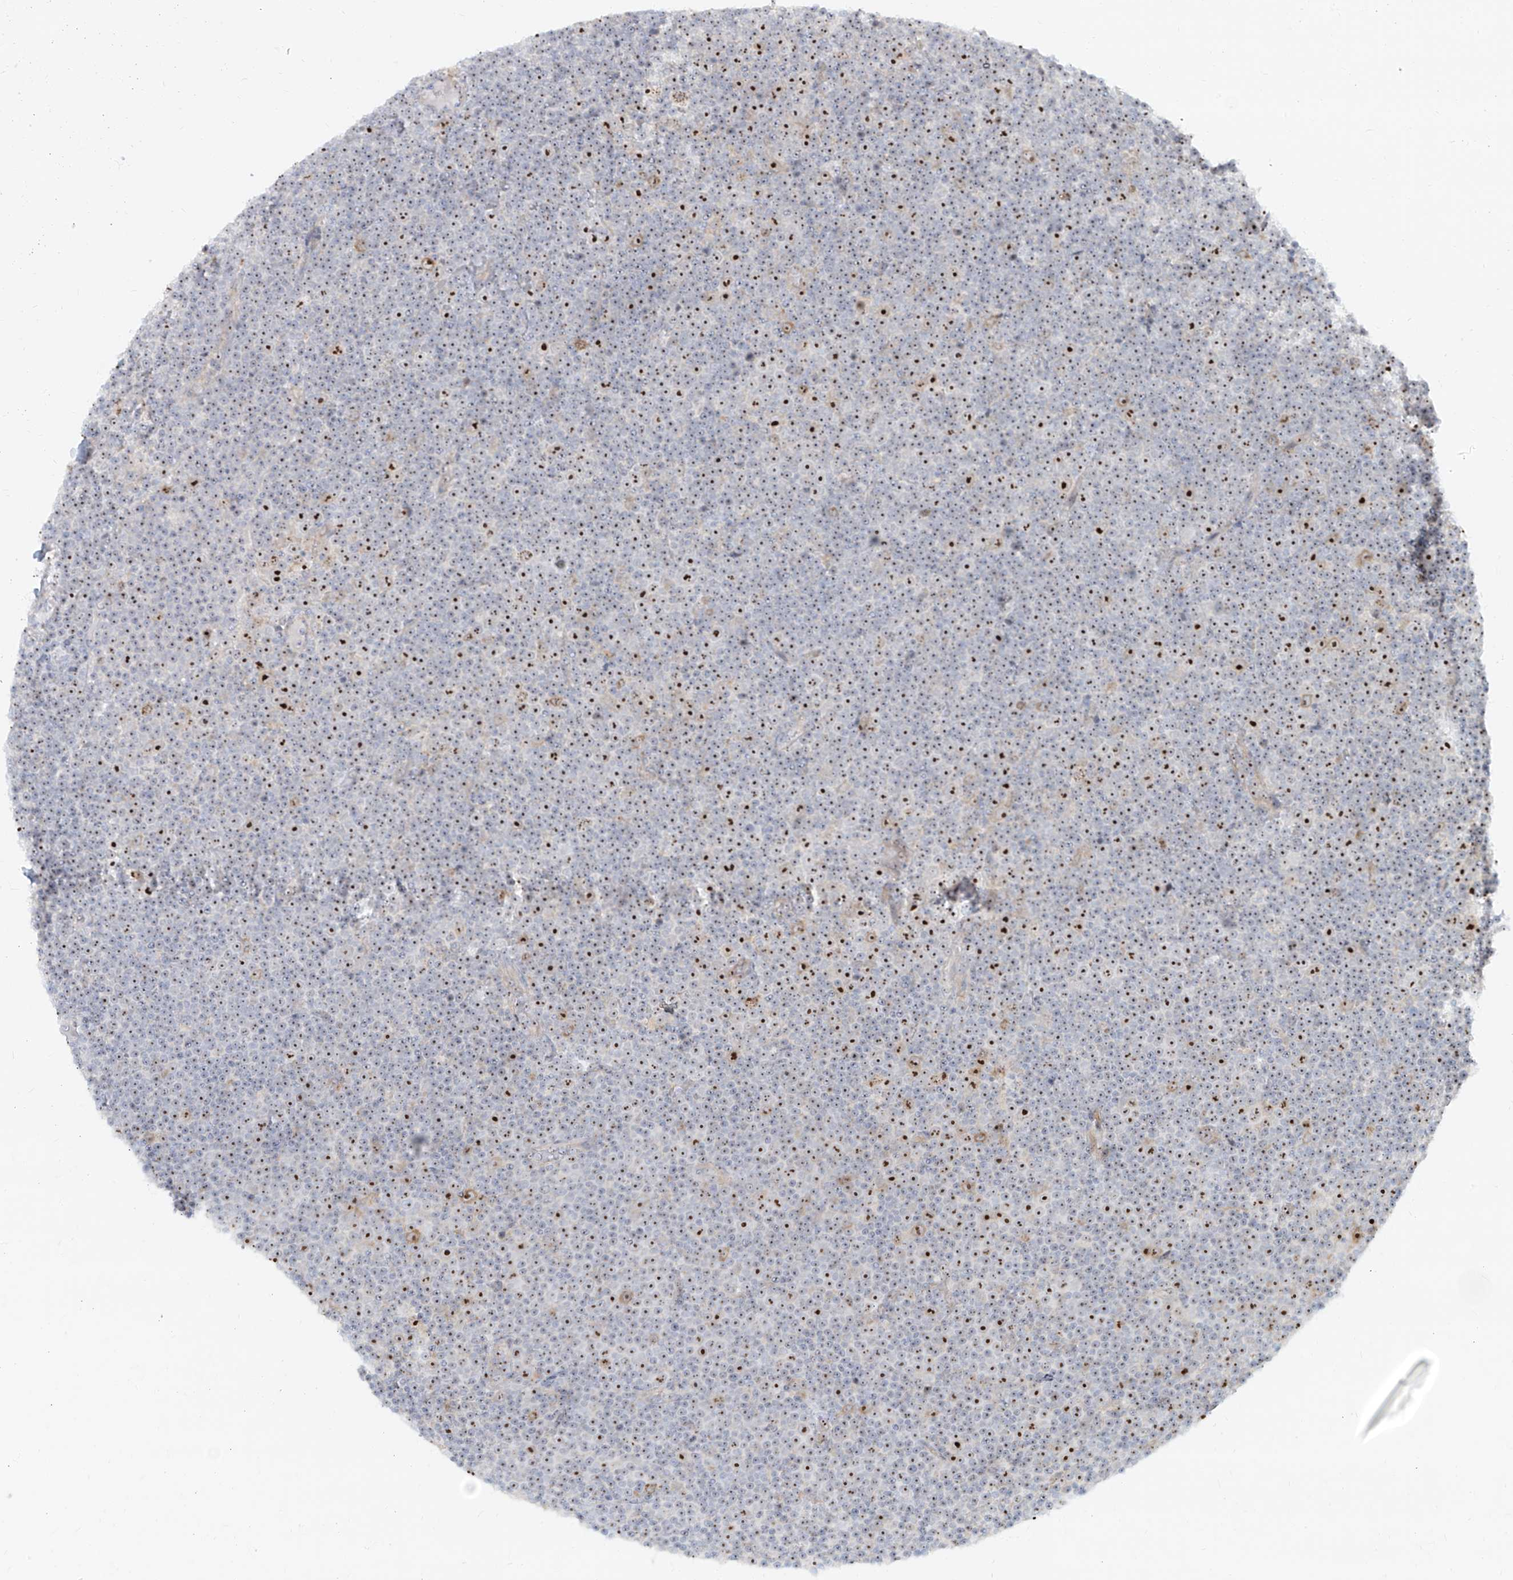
{"staining": {"intensity": "strong", "quantity": "25%-75%", "location": "nuclear"}, "tissue": "lymphoma", "cell_type": "Tumor cells", "image_type": "cancer", "snomed": [{"axis": "morphology", "description": "Malignant lymphoma, non-Hodgkin's type, Low grade"}, {"axis": "topography", "description": "Lymph node"}], "caption": "Low-grade malignant lymphoma, non-Hodgkin's type stained with DAB (3,3'-diaminobenzidine) immunohistochemistry shows high levels of strong nuclear staining in about 25%-75% of tumor cells. (DAB IHC with brightfield microscopy, high magnification).", "gene": "BYSL", "patient": {"sex": "female", "age": 67}}